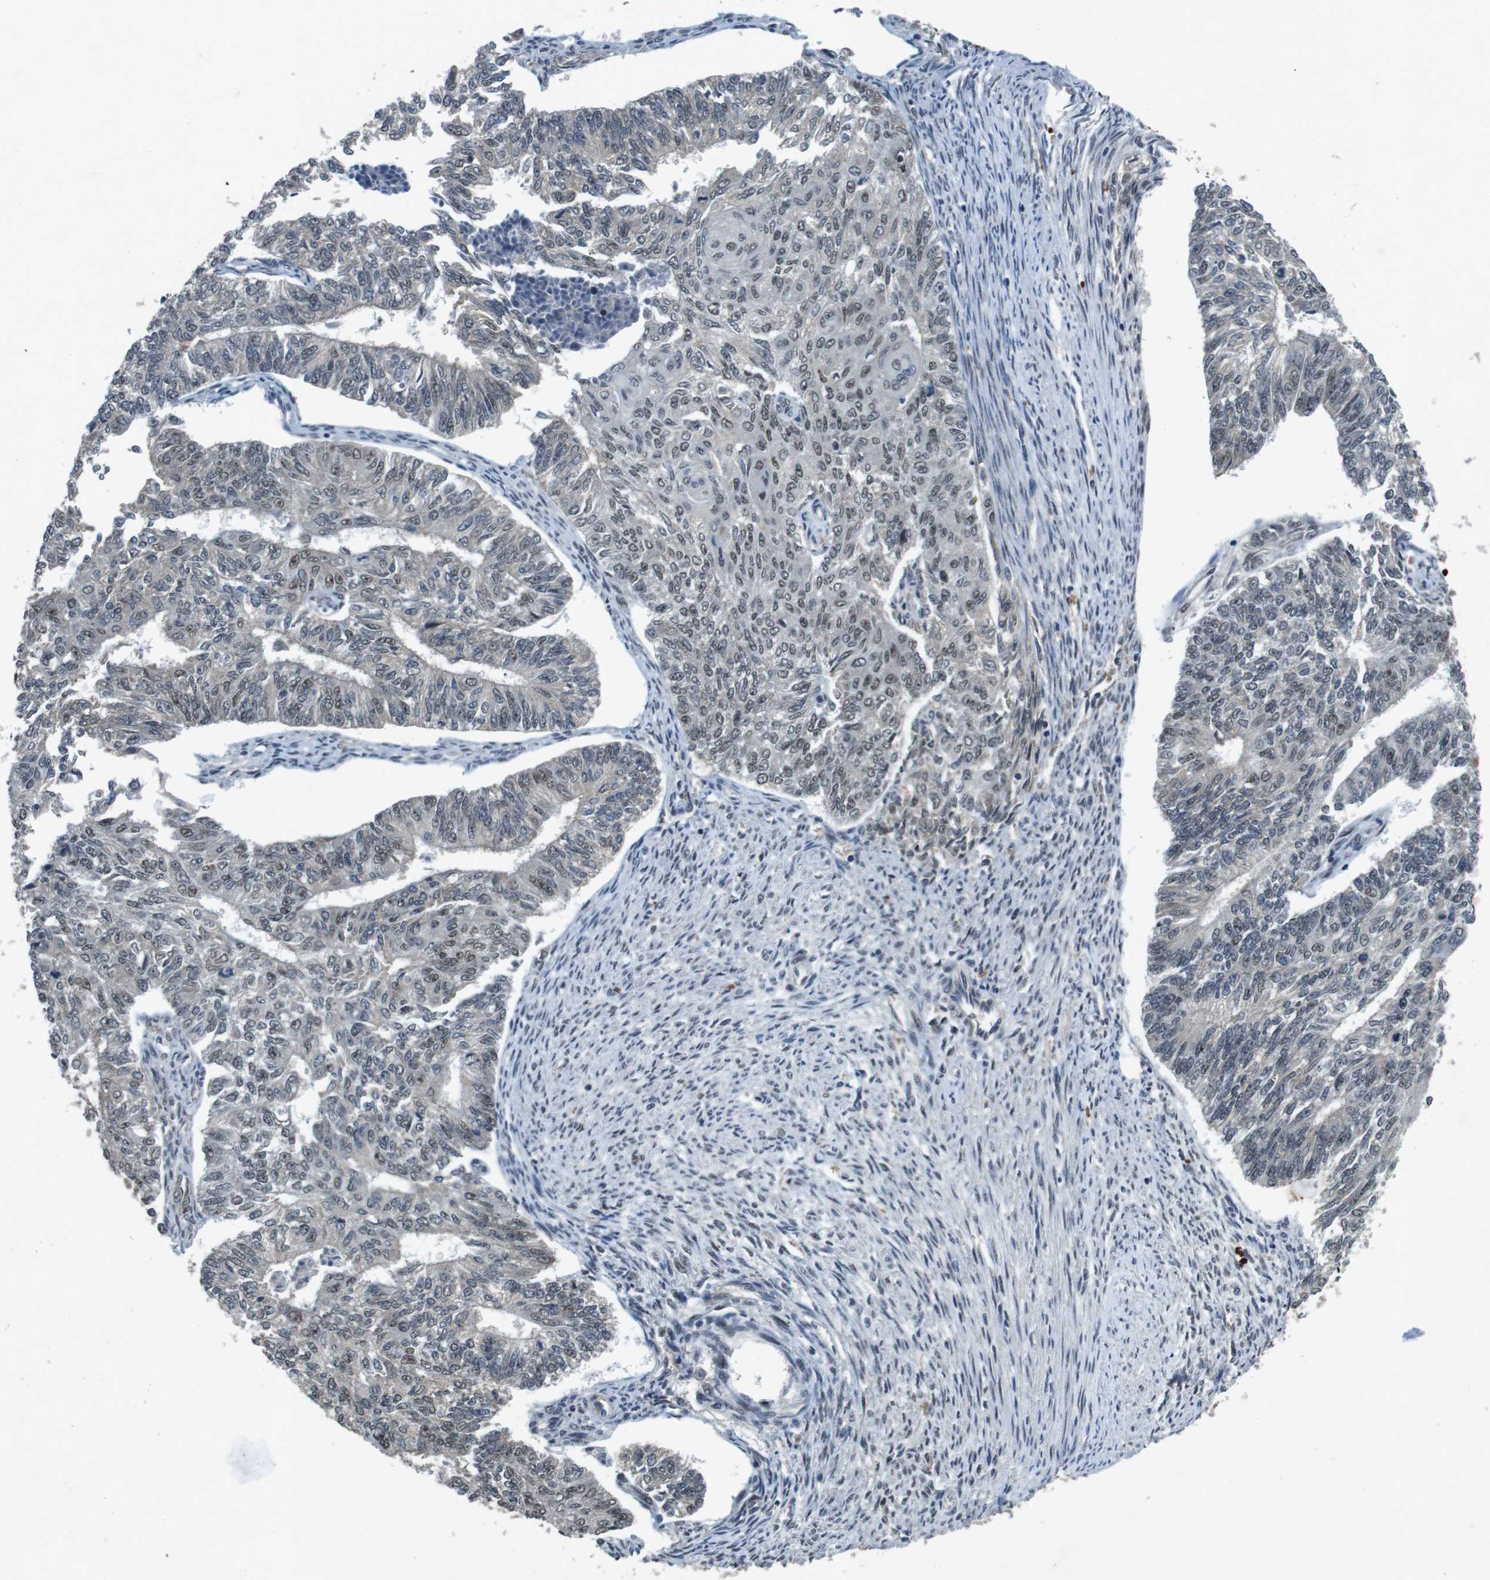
{"staining": {"intensity": "weak", "quantity": "25%-75%", "location": "nuclear"}, "tissue": "endometrial cancer", "cell_type": "Tumor cells", "image_type": "cancer", "snomed": [{"axis": "morphology", "description": "Adenocarcinoma, NOS"}, {"axis": "topography", "description": "Endometrium"}], "caption": "A brown stain shows weak nuclear expression of a protein in human endometrial adenocarcinoma tumor cells.", "gene": "USP7", "patient": {"sex": "female", "age": 32}}